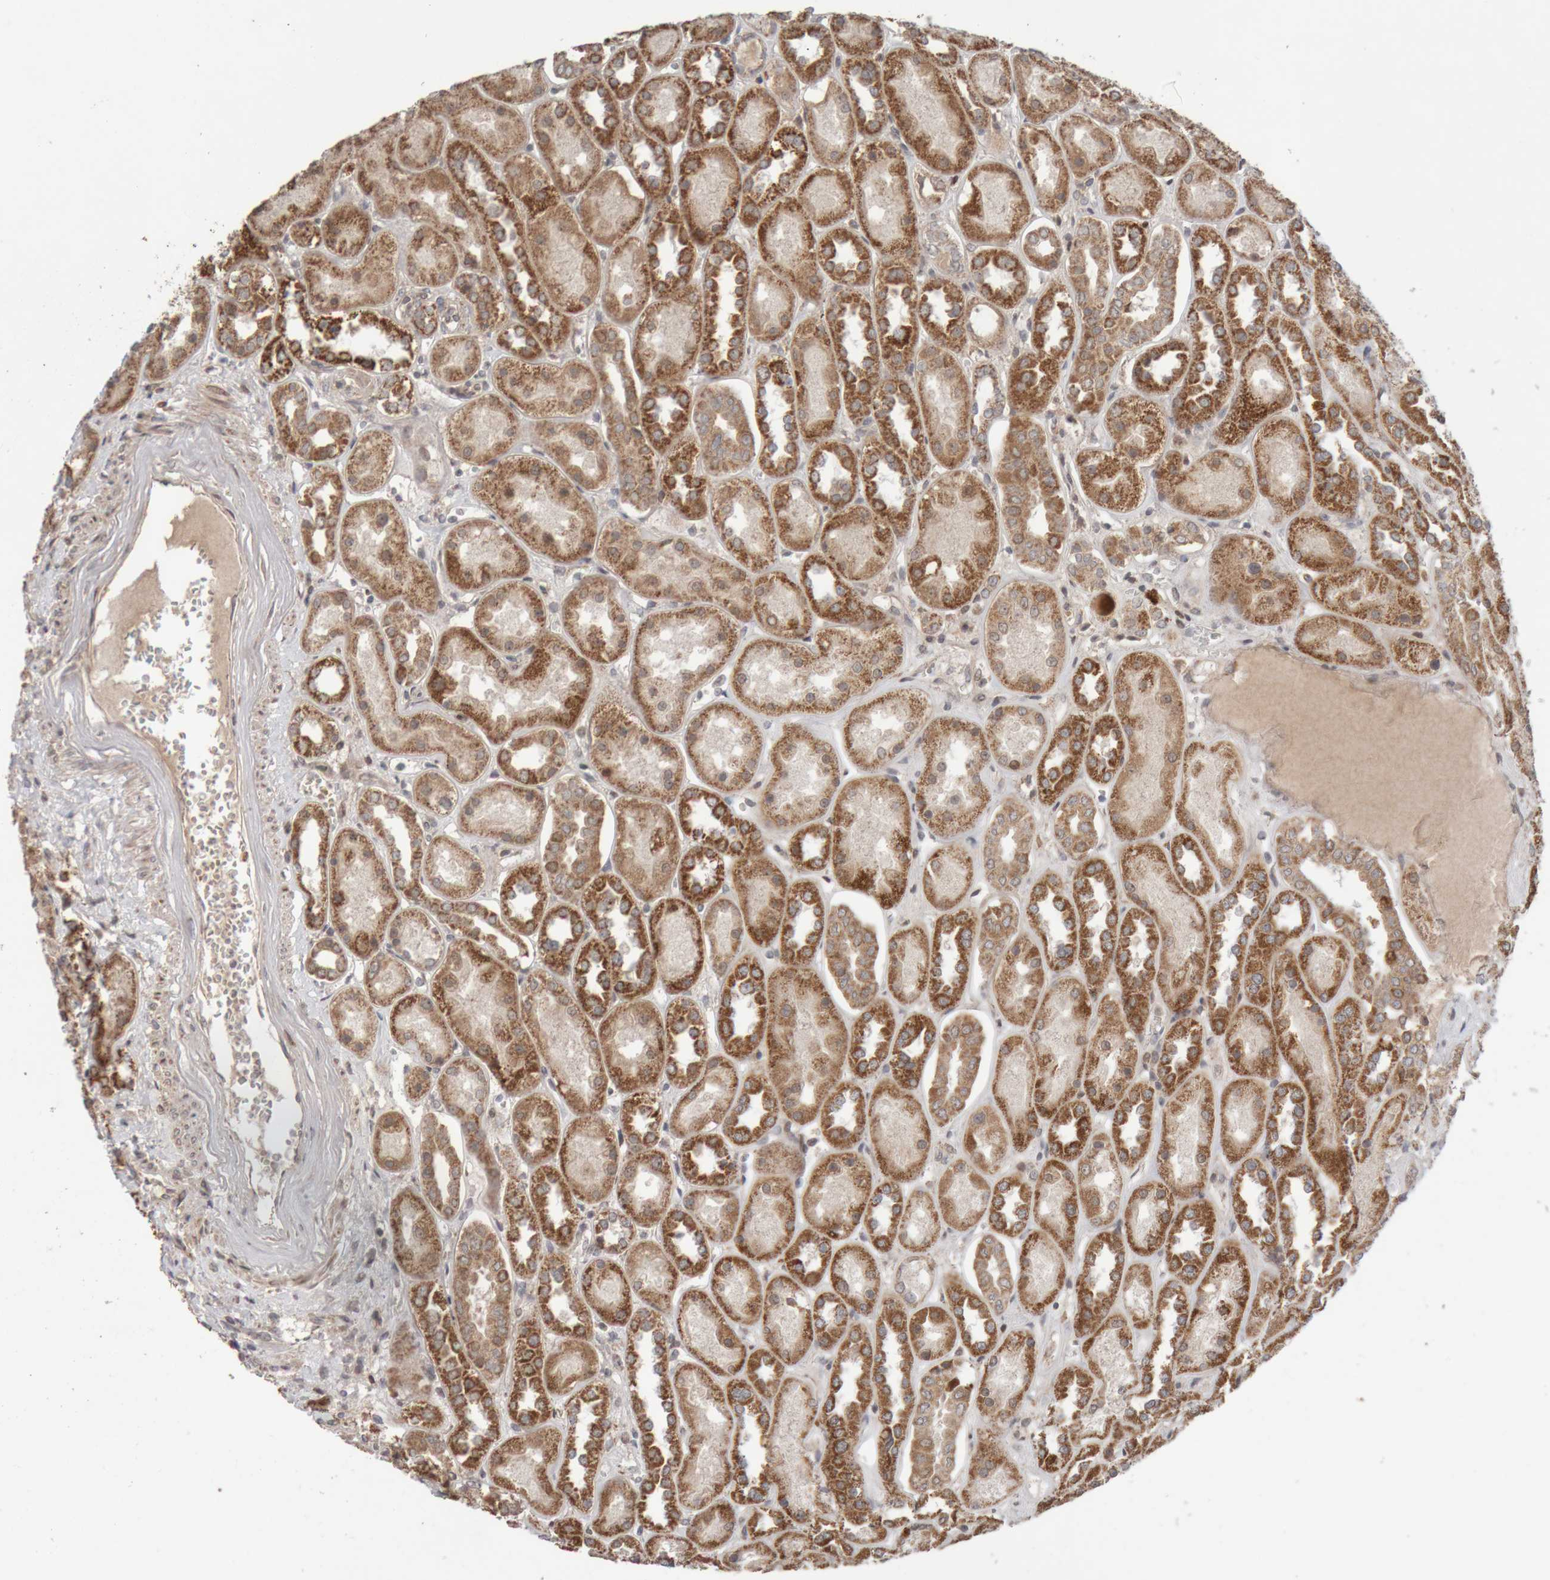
{"staining": {"intensity": "moderate", "quantity": "<25%", "location": "cytoplasmic/membranous"}, "tissue": "kidney", "cell_type": "Cells in glomeruli", "image_type": "normal", "snomed": [{"axis": "morphology", "description": "Normal tissue, NOS"}, {"axis": "topography", "description": "Kidney"}], "caption": "Kidney stained with a brown dye reveals moderate cytoplasmic/membranous positive staining in approximately <25% of cells in glomeruli.", "gene": "KIF21B", "patient": {"sex": "male", "age": 70}}